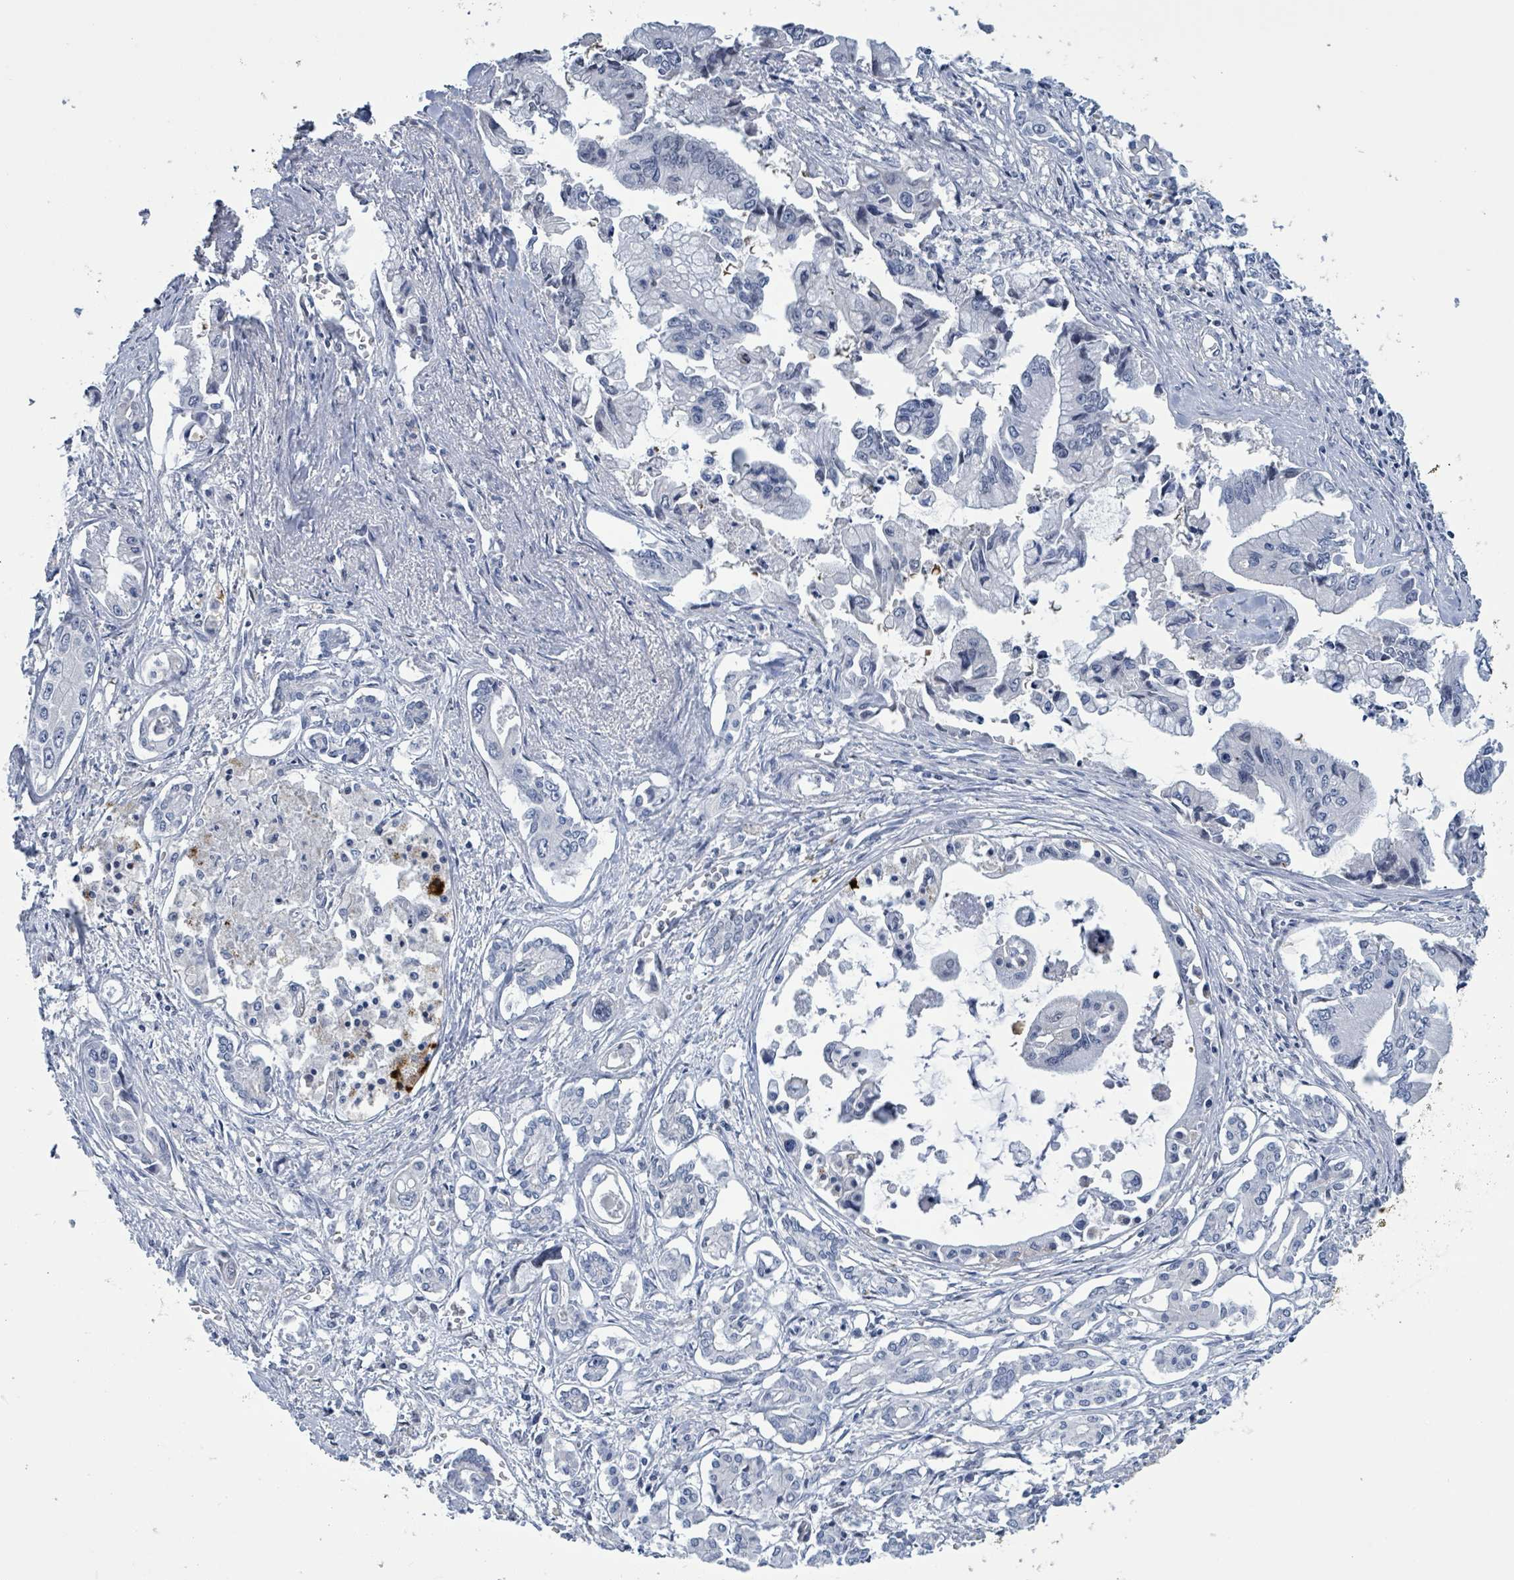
{"staining": {"intensity": "negative", "quantity": "none", "location": "none"}, "tissue": "pancreatic cancer", "cell_type": "Tumor cells", "image_type": "cancer", "snomed": [{"axis": "morphology", "description": "Adenocarcinoma, NOS"}, {"axis": "topography", "description": "Pancreas"}], "caption": "This is a photomicrograph of IHC staining of pancreatic cancer, which shows no staining in tumor cells.", "gene": "DGKZ", "patient": {"sex": "male", "age": 84}}